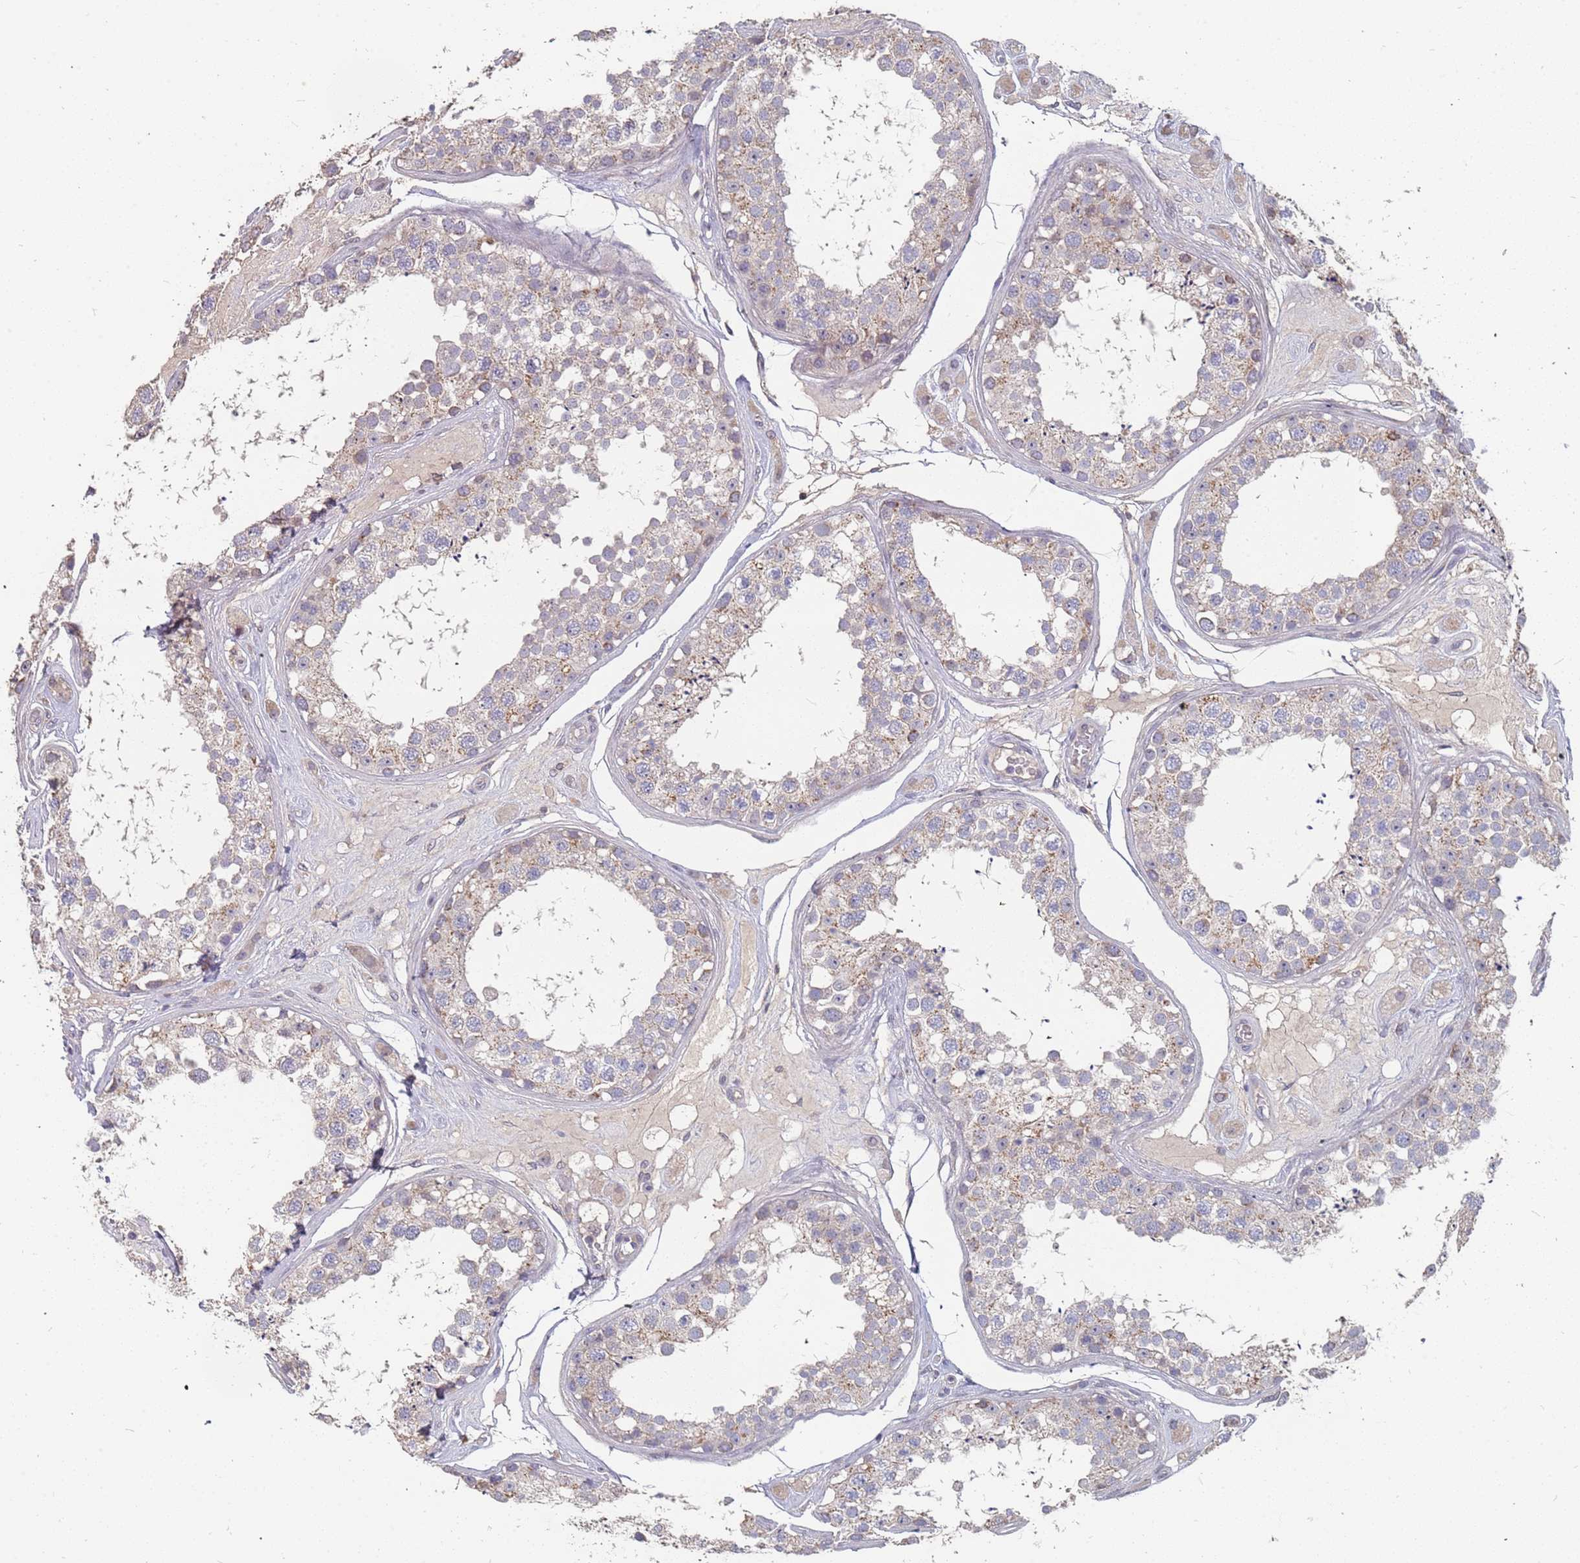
{"staining": {"intensity": "weak", "quantity": "25%-75%", "location": "cytoplasmic/membranous"}, "tissue": "testis", "cell_type": "Cells in seminiferous ducts", "image_type": "normal", "snomed": [{"axis": "morphology", "description": "Normal tissue, NOS"}, {"axis": "topography", "description": "Testis"}], "caption": "A high-resolution photomicrograph shows immunohistochemistry staining of normal testis, which displays weak cytoplasmic/membranous expression in approximately 25%-75% of cells in seminiferous ducts. Using DAB (3,3'-diaminobenzidine) (brown) and hematoxylin (blue) stains, captured at high magnification using brightfield microscopy.", "gene": "TCEANC2", "patient": {"sex": "male", "age": 25}}